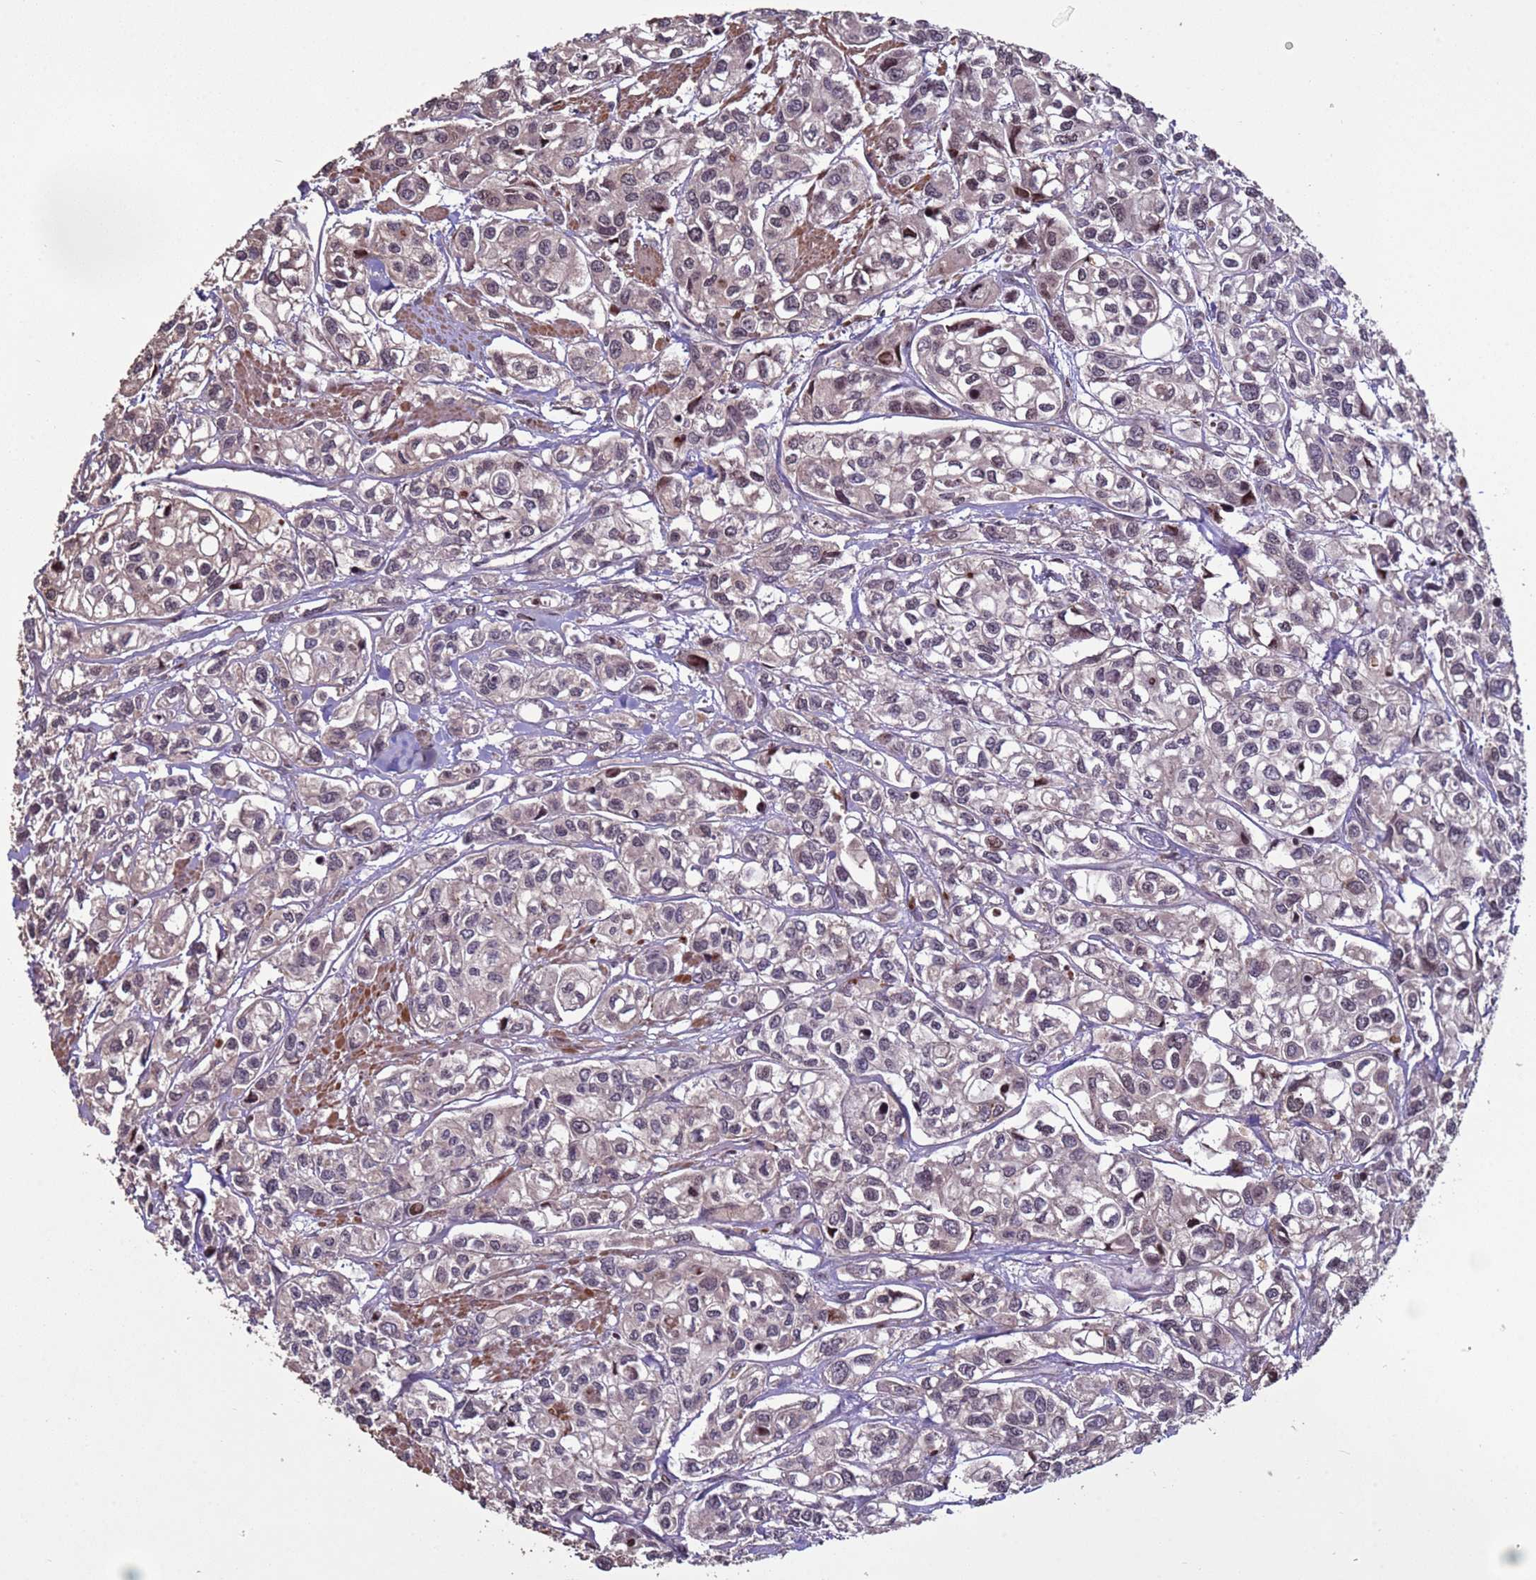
{"staining": {"intensity": "weak", "quantity": "<25%", "location": "cytoplasmic/membranous,nuclear"}, "tissue": "urothelial cancer", "cell_type": "Tumor cells", "image_type": "cancer", "snomed": [{"axis": "morphology", "description": "Urothelial carcinoma, High grade"}, {"axis": "topography", "description": "Urinary bladder"}], "caption": "This photomicrograph is of urothelial cancer stained with IHC to label a protein in brown with the nuclei are counter-stained blue. There is no staining in tumor cells.", "gene": "HGH1", "patient": {"sex": "male", "age": 67}}